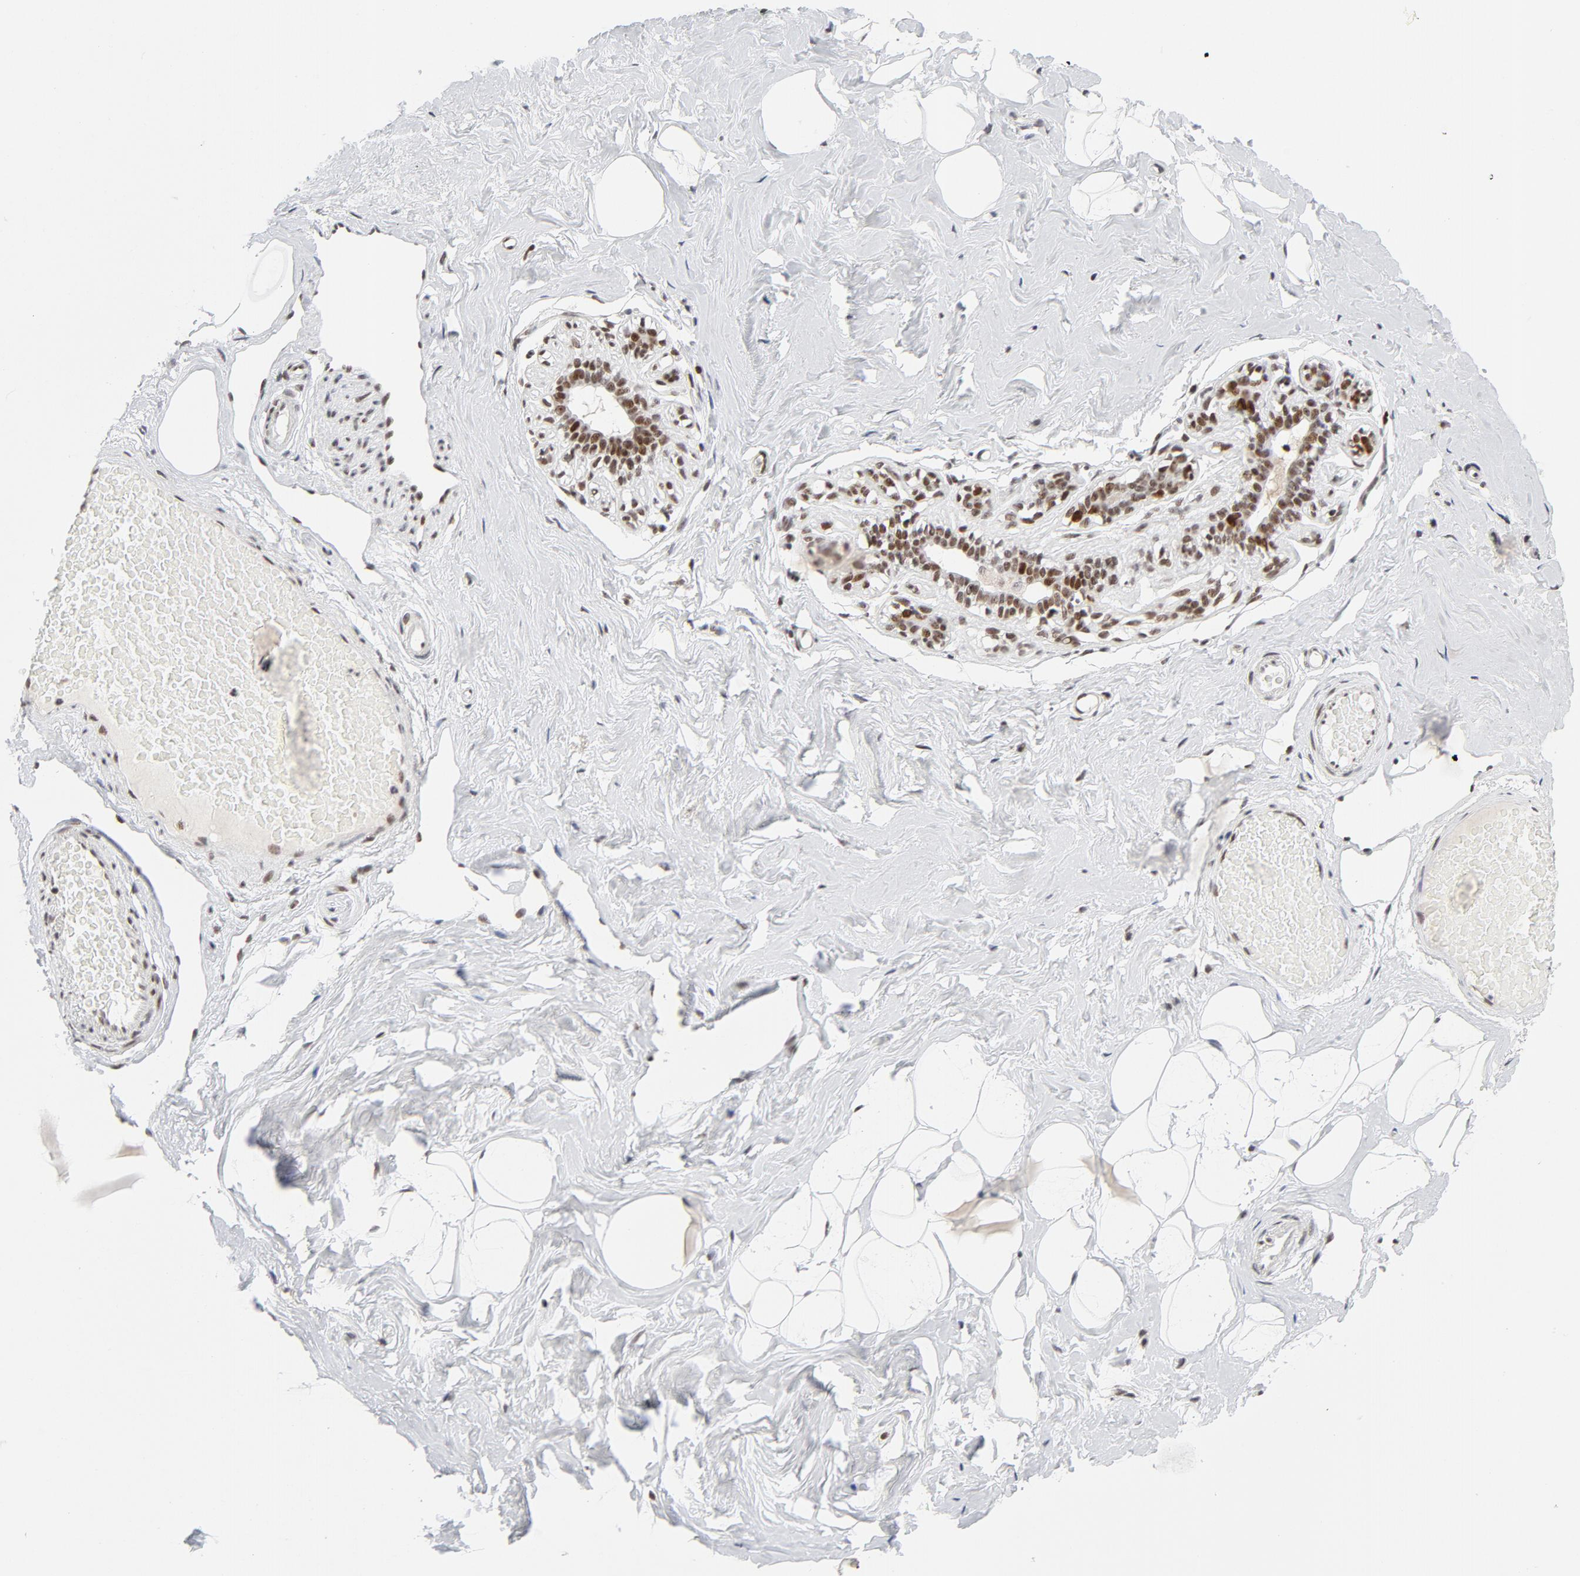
{"staining": {"intensity": "moderate", "quantity": "25%-75%", "location": "nuclear"}, "tissue": "breast", "cell_type": "Adipocytes", "image_type": "normal", "snomed": [{"axis": "morphology", "description": "Normal tissue, NOS"}, {"axis": "topography", "description": "Breast"}, {"axis": "topography", "description": "Soft tissue"}], "caption": "Protein expression analysis of unremarkable breast shows moderate nuclear expression in approximately 25%-75% of adipocytes. The staining was performed using DAB, with brown indicating positive protein expression. Nuclei are stained blue with hematoxylin.", "gene": "RFC4", "patient": {"sex": "female", "age": 75}}